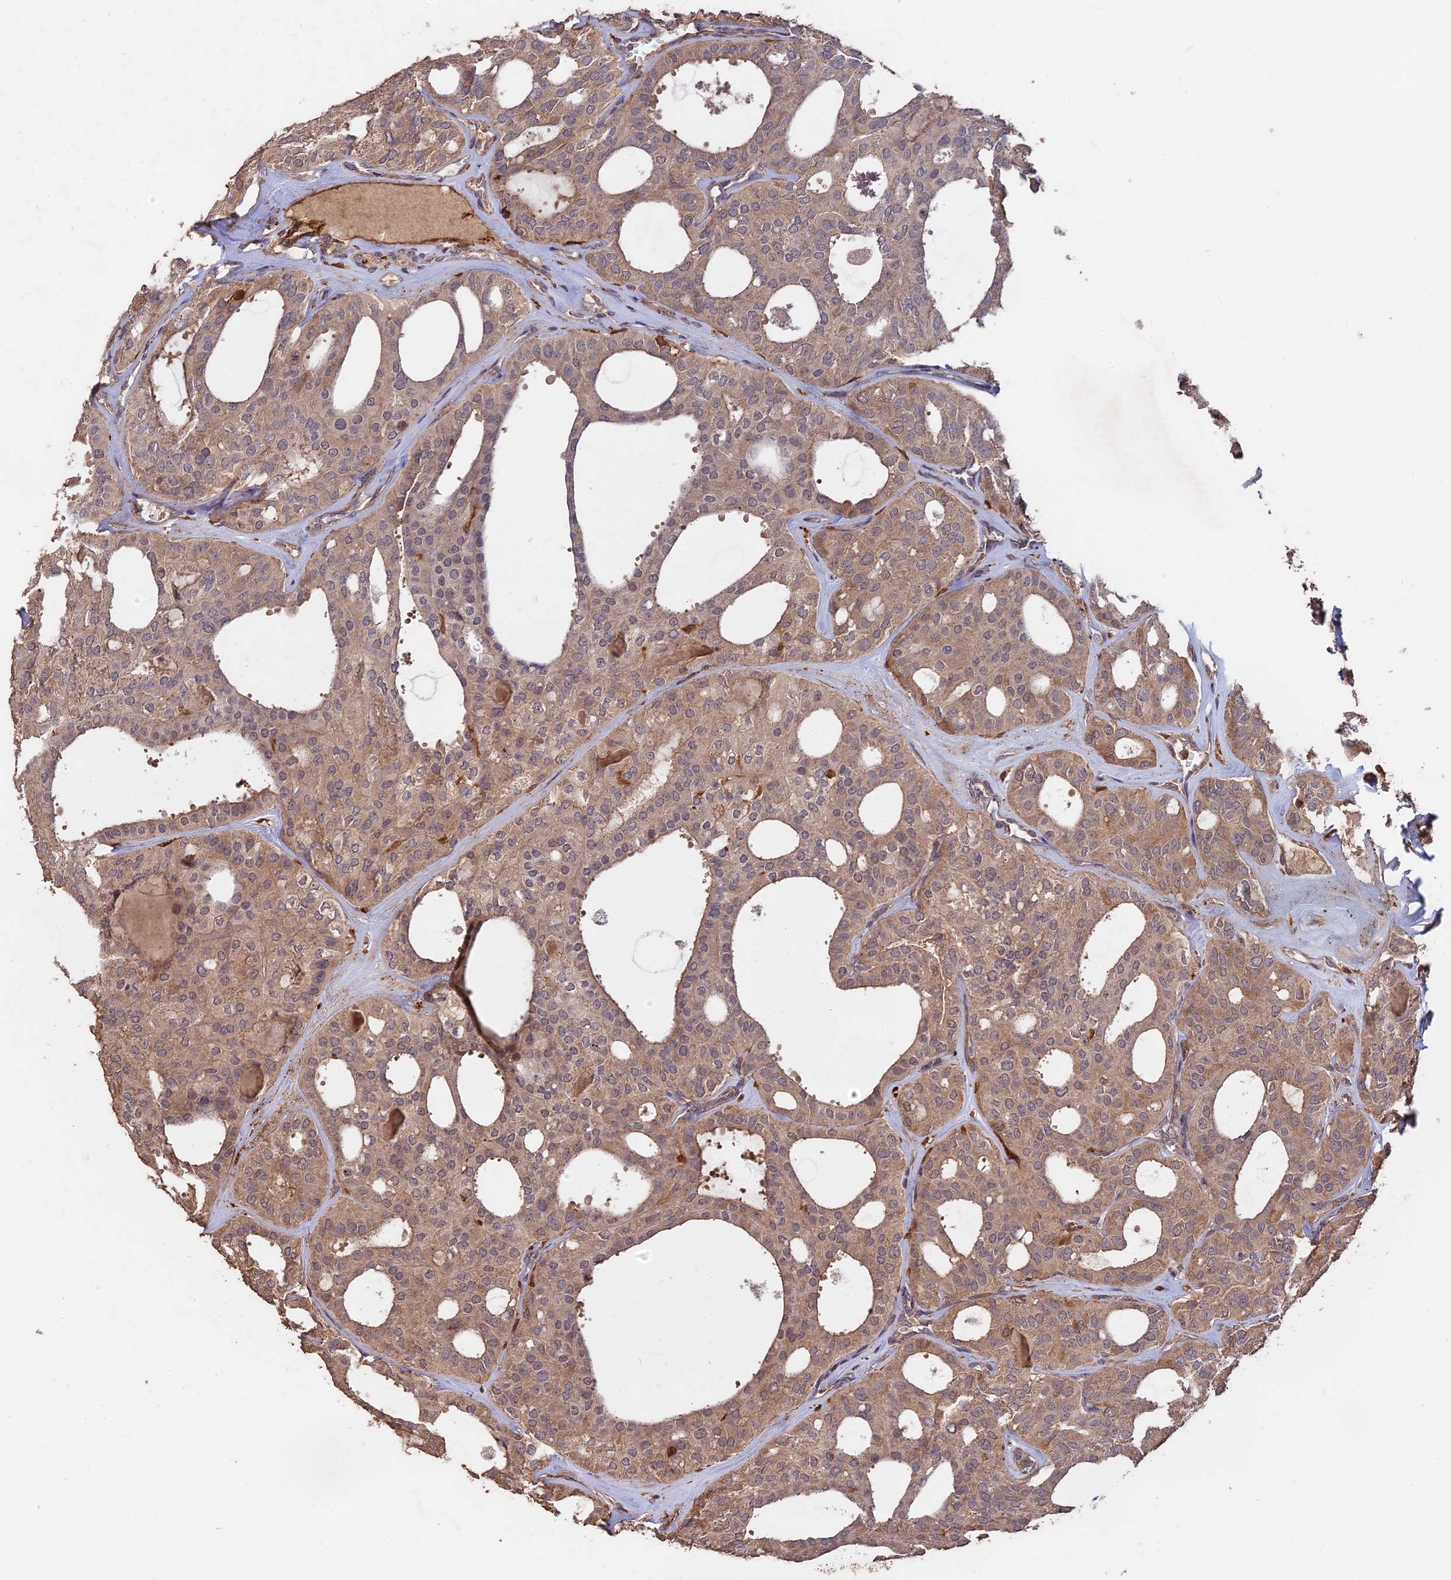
{"staining": {"intensity": "weak", "quantity": ">75%", "location": "cytoplasmic/membranous"}, "tissue": "thyroid cancer", "cell_type": "Tumor cells", "image_type": "cancer", "snomed": [{"axis": "morphology", "description": "Follicular adenoma carcinoma, NOS"}, {"axis": "topography", "description": "Thyroid gland"}], "caption": "Follicular adenoma carcinoma (thyroid) stained with a protein marker shows weak staining in tumor cells.", "gene": "SAC3D1", "patient": {"sex": "male", "age": 75}}